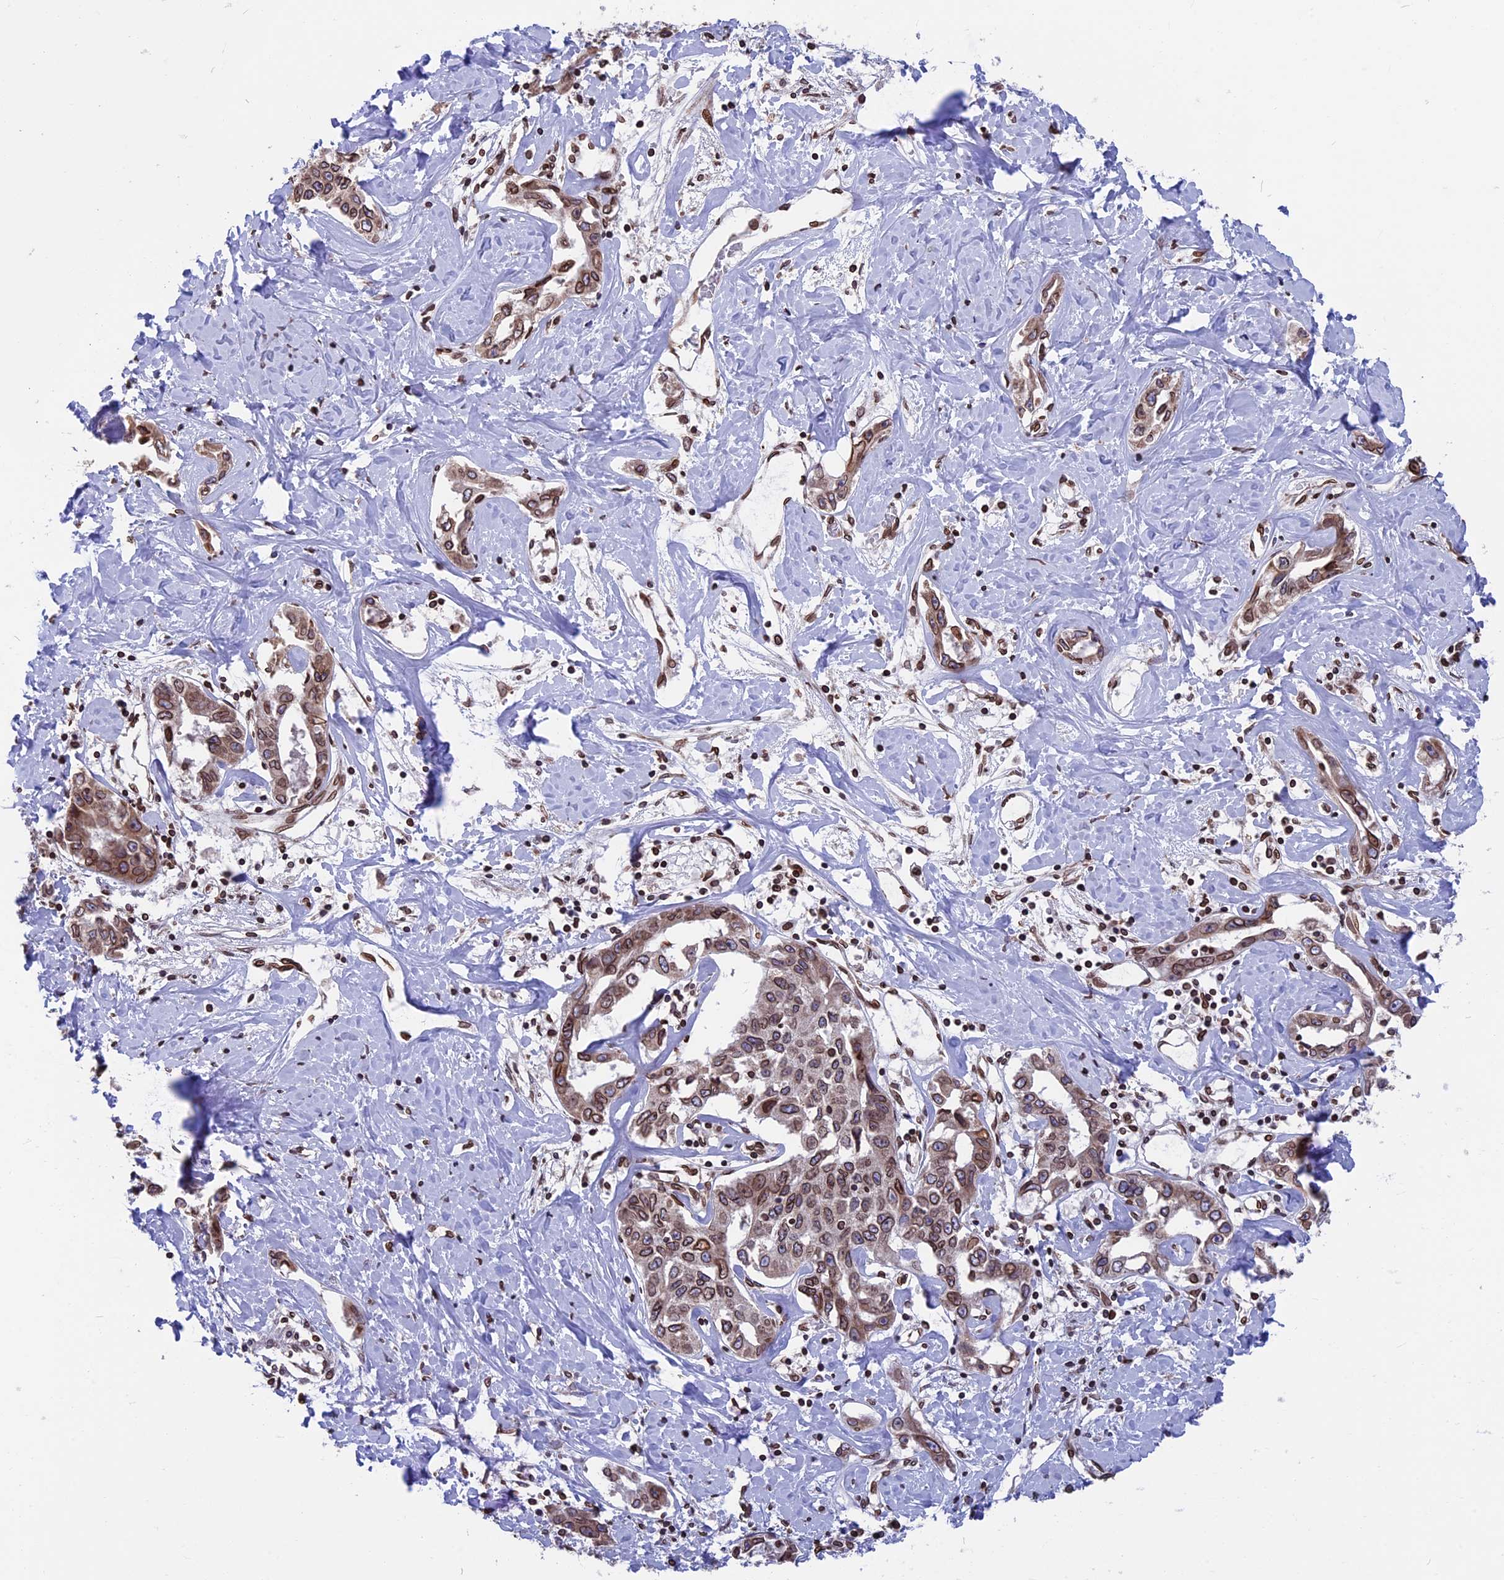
{"staining": {"intensity": "moderate", "quantity": ">75%", "location": "cytoplasmic/membranous,nuclear"}, "tissue": "liver cancer", "cell_type": "Tumor cells", "image_type": "cancer", "snomed": [{"axis": "morphology", "description": "Cholangiocarcinoma"}, {"axis": "topography", "description": "Liver"}], "caption": "Immunohistochemistry (IHC) of human liver cancer (cholangiocarcinoma) reveals medium levels of moderate cytoplasmic/membranous and nuclear expression in about >75% of tumor cells.", "gene": "PTCHD4", "patient": {"sex": "male", "age": 59}}